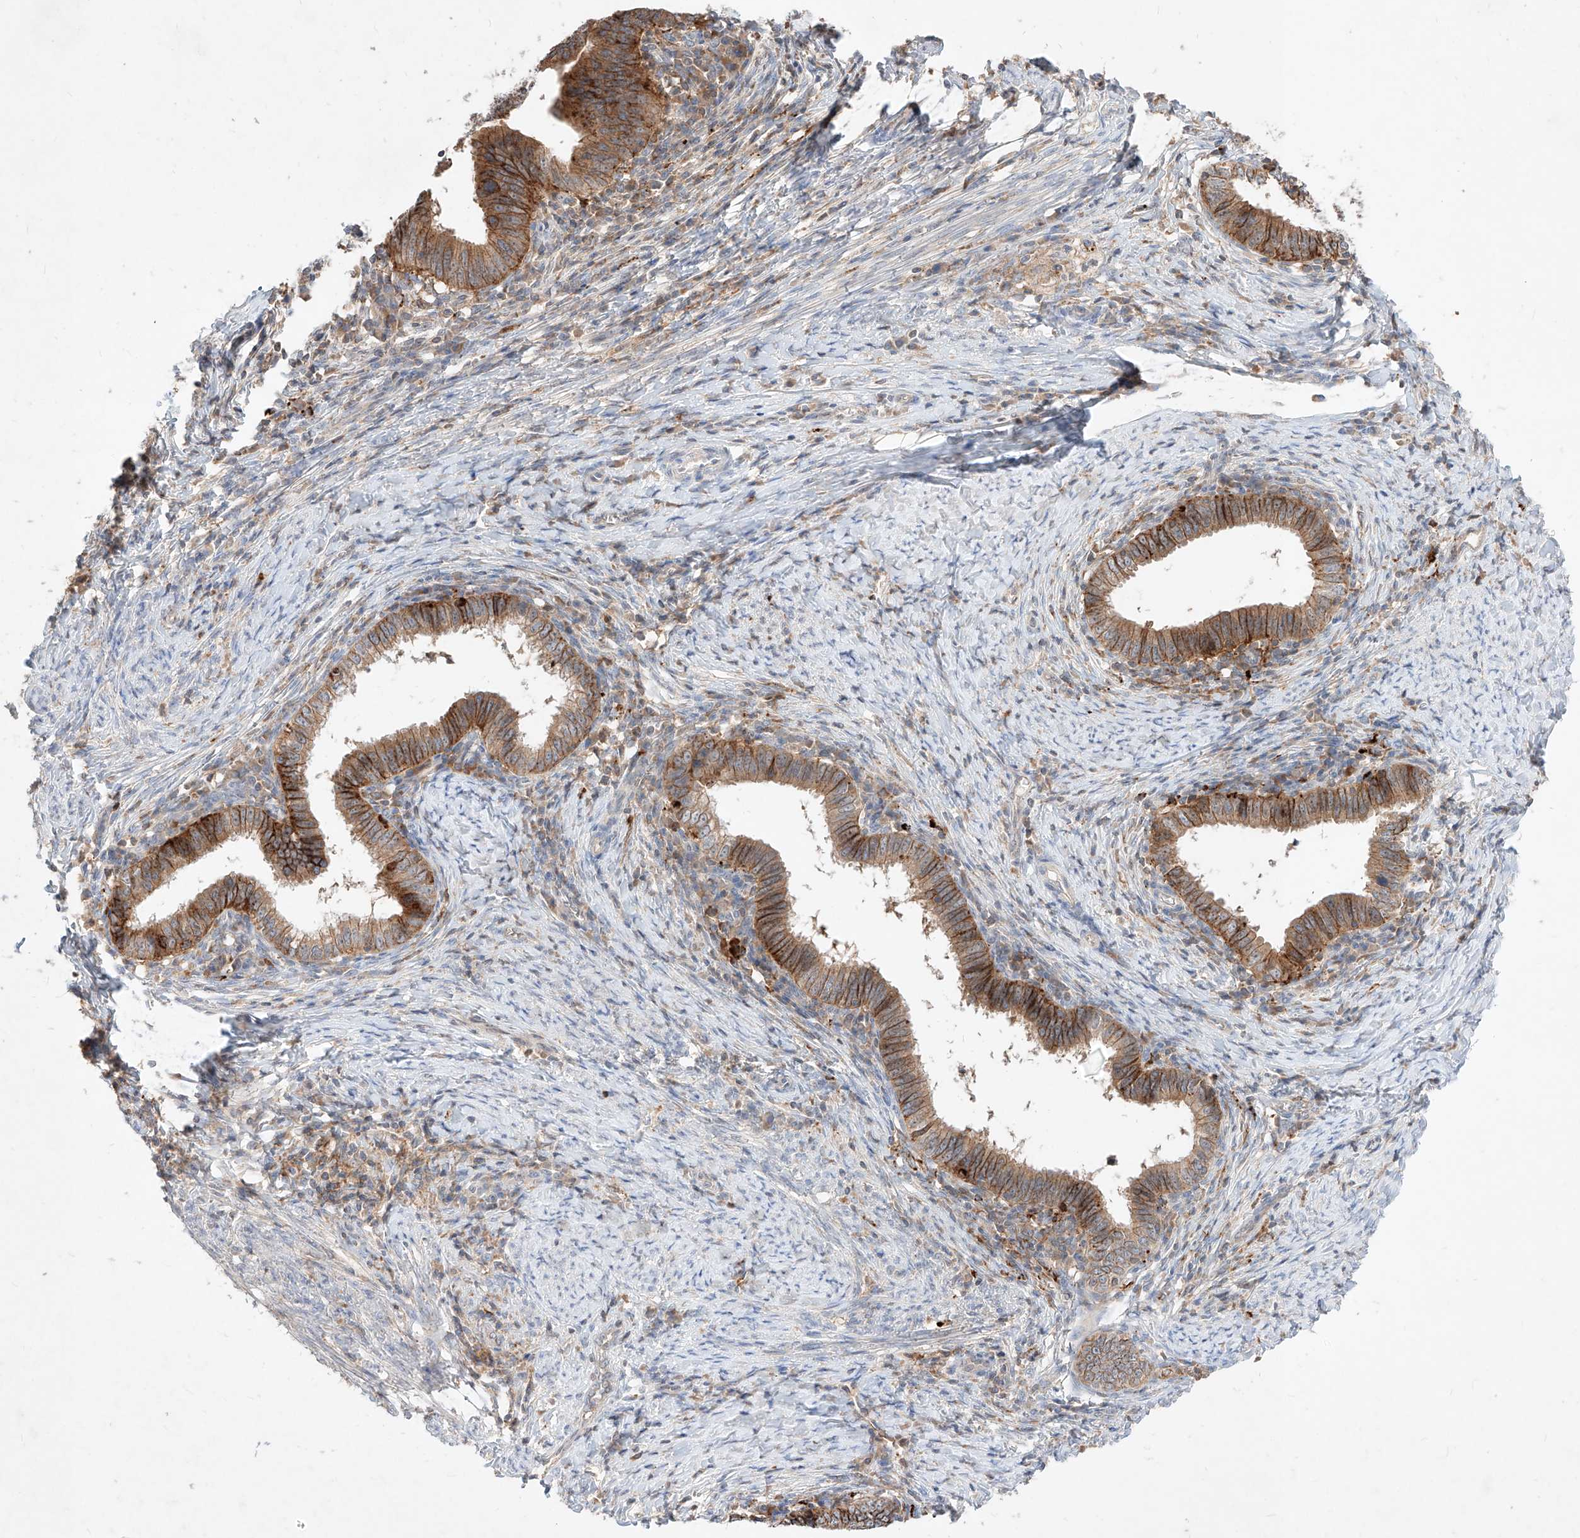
{"staining": {"intensity": "moderate", "quantity": ">75%", "location": "cytoplasmic/membranous"}, "tissue": "cervical cancer", "cell_type": "Tumor cells", "image_type": "cancer", "snomed": [{"axis": "morphology", "description": "Adenocarcinoma, NOS"}, {"axis": "topography", "description": "Cervix"}], "caption": "Cervical cancer (adenocarcinoma) tissue exhibits moderate cytoplasmic/membranous expression in approximately >75% of tumor cells", "gene": "TSNAX", "patient": {"sex": "female", "age": 36}}